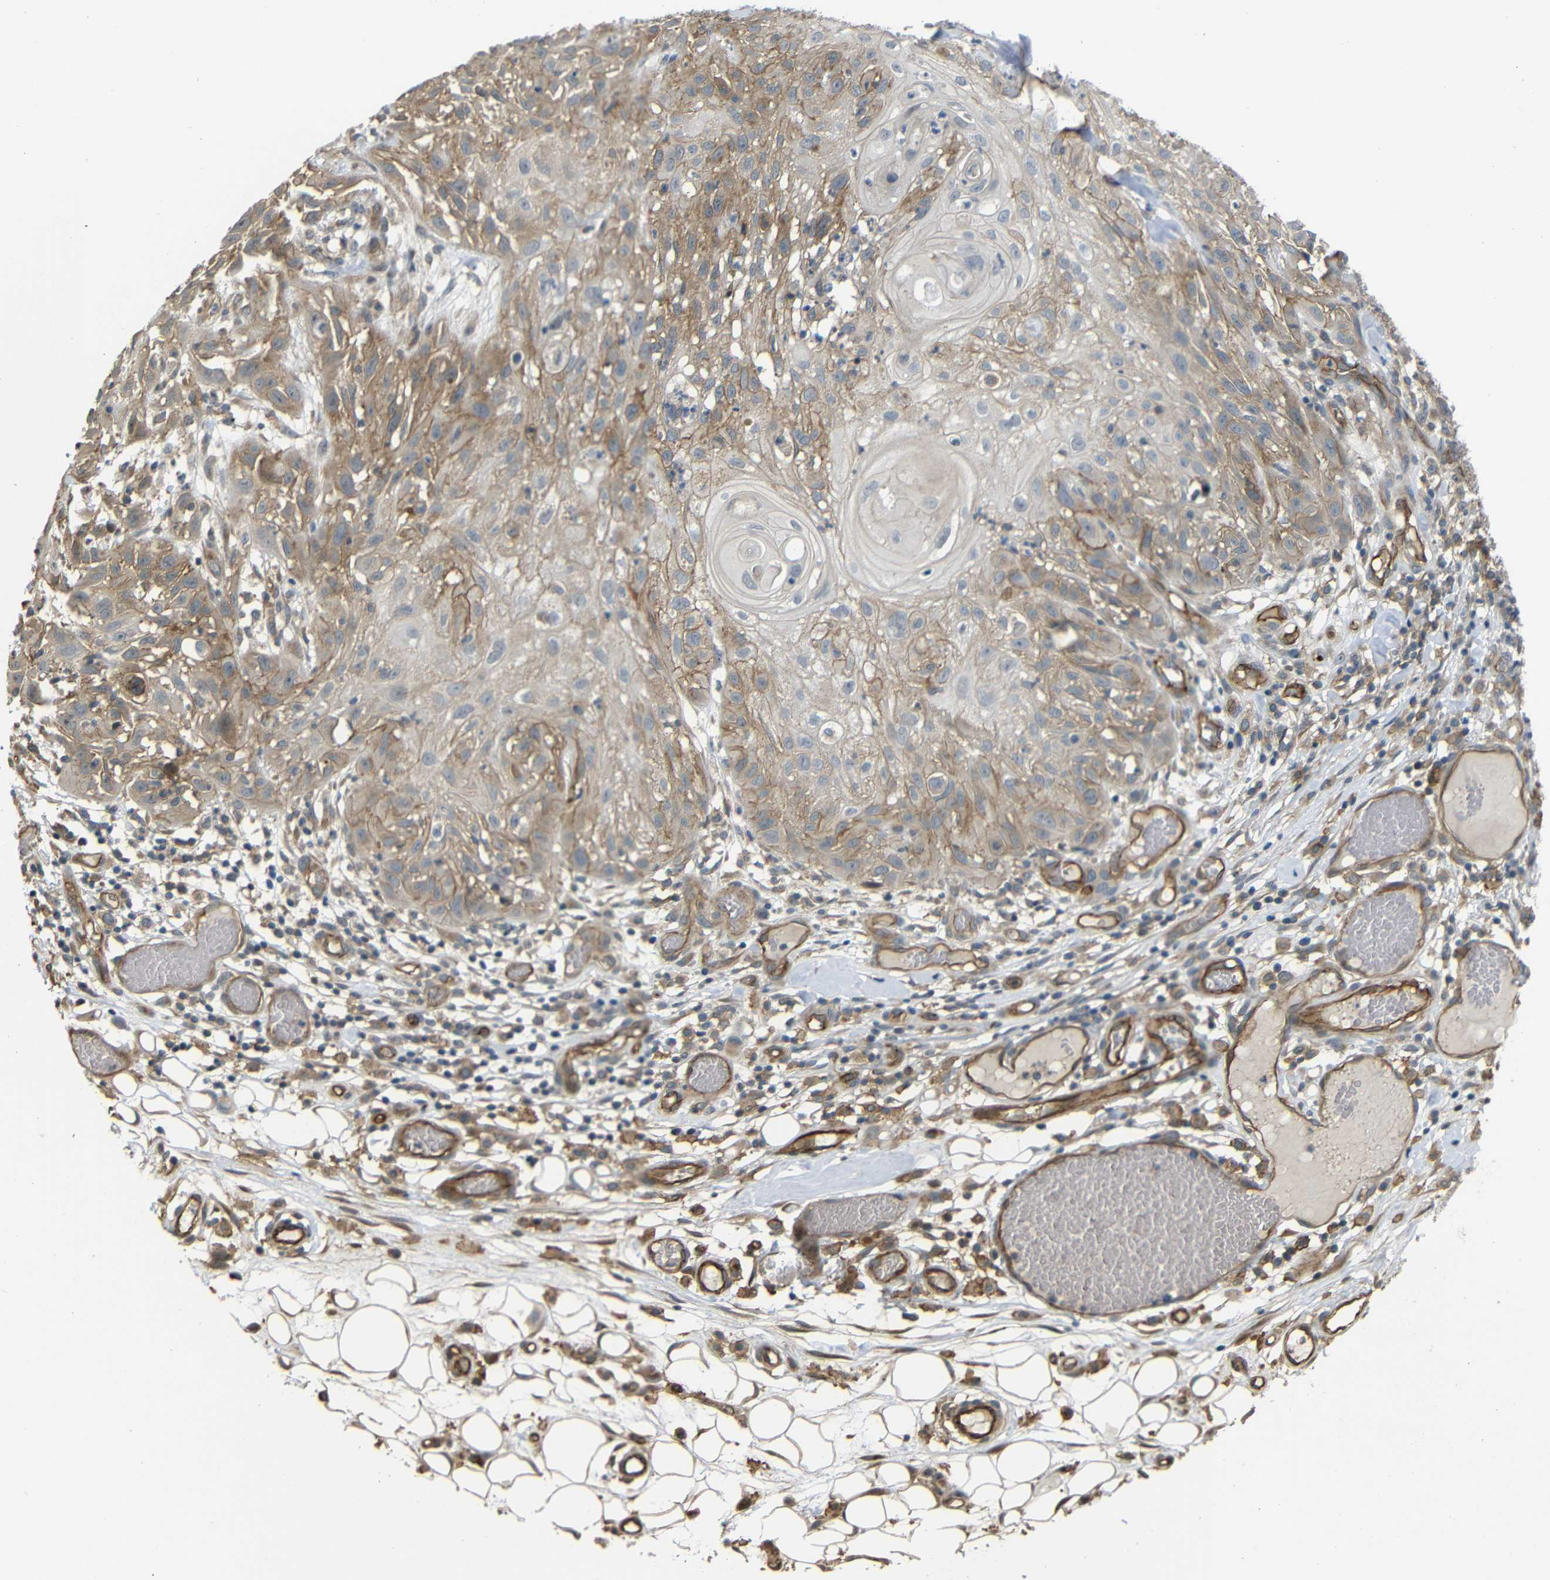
{"staining": {"intensity": "moderate", "quantity": "25%-75%", "location": "cytoplasmic/membranous"}, "tissue": "skin cancer", "cell_type": "Tumor cells", "image_type": "cancer", "snomed": [{"axis": "morphology", "description": "Squamous cell carcinoma, NOS"}, {"axis": "topography", "description": "Skin"}], "caption": "High-magnification brightfield microscopy of skin squamous cell carcinoma stained with DAB (brown) and counterstained with hematoxylin (blue). tumor cells exhibit moderate cytoplasmic/membranous positivity is identified in approximately25%-75% of cells. Ihc stains the protein of interest in brown and the nuclei are stained blue.", "gene": "RELL1", "patient": {"sex": "male", "age": 75}}